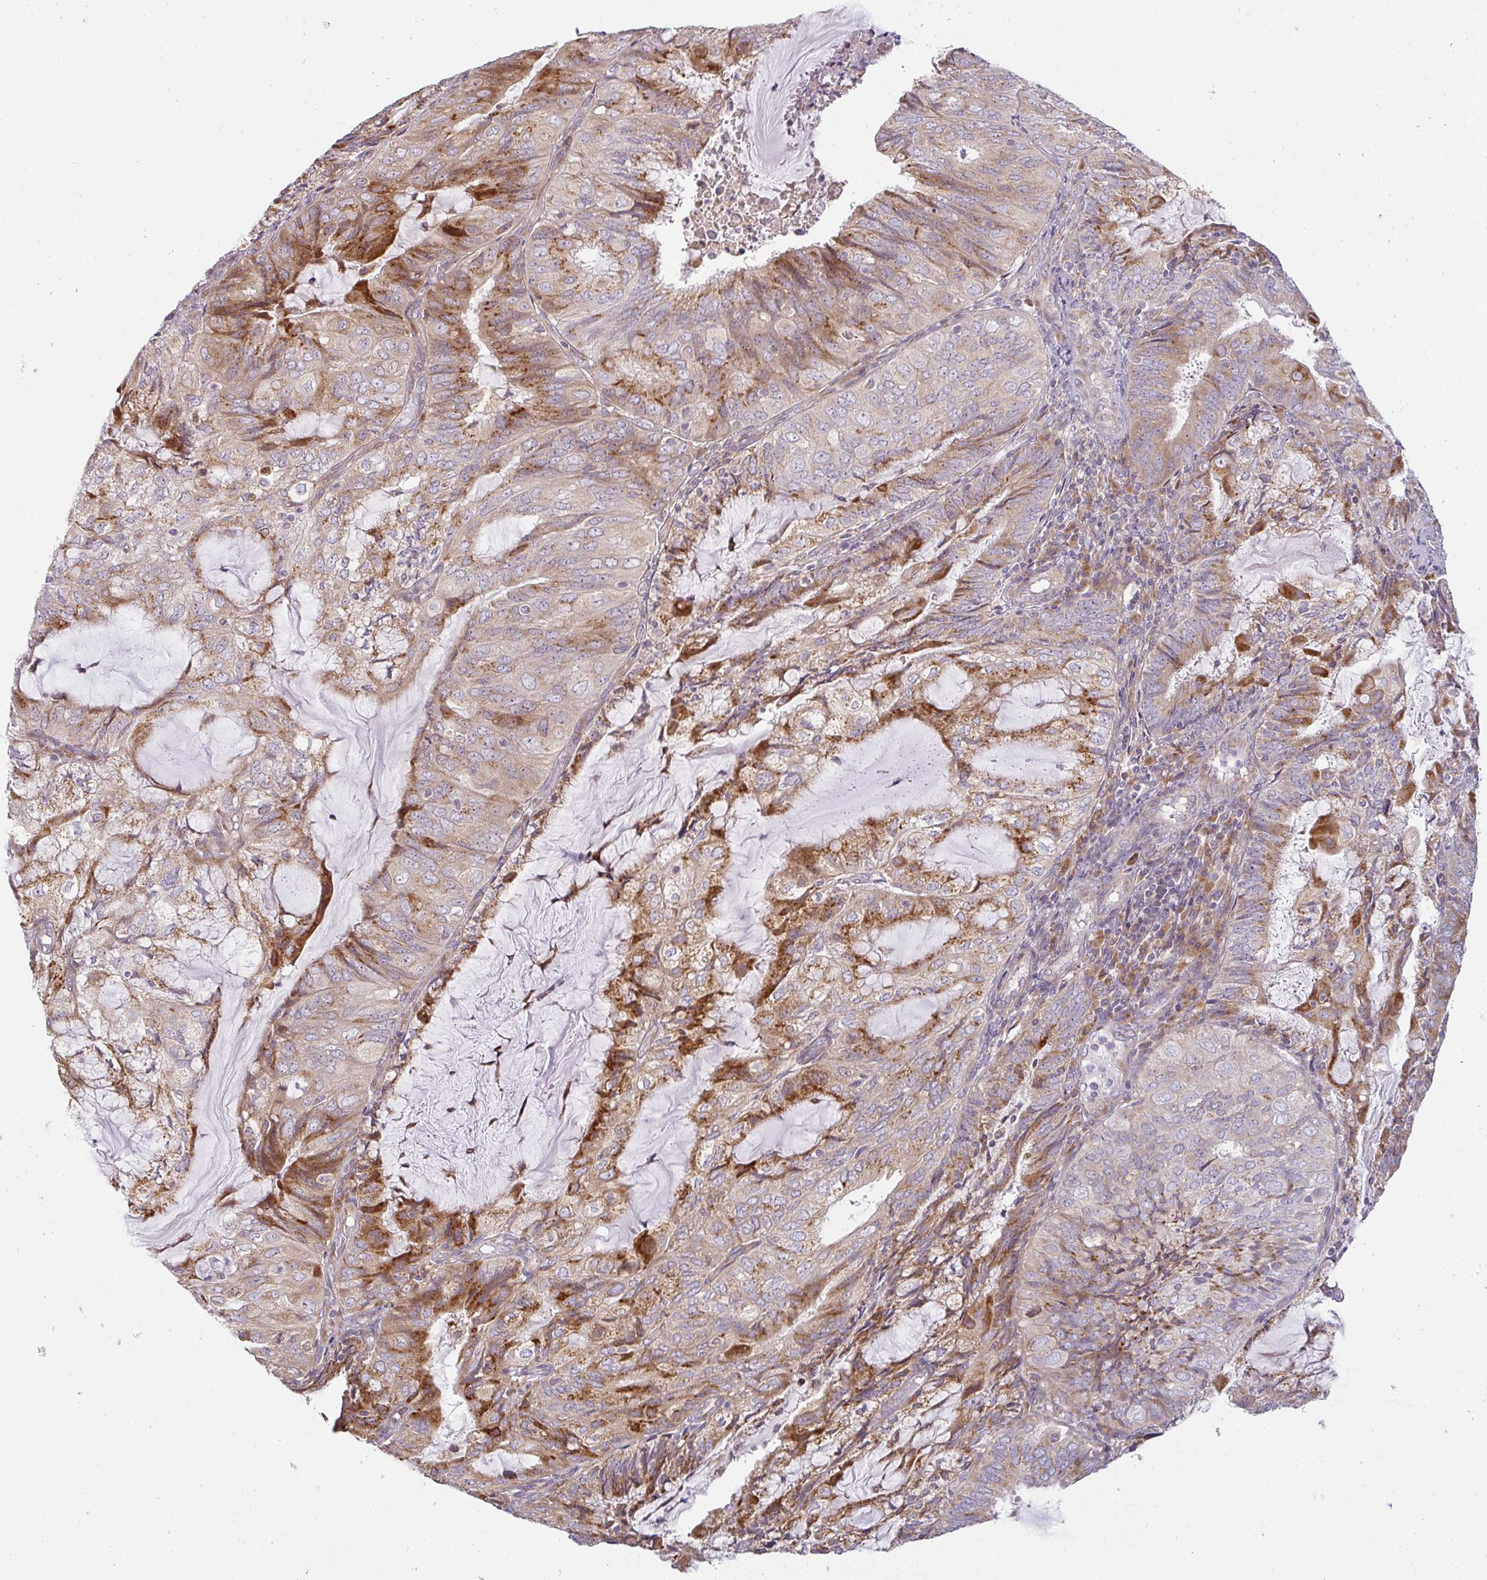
{"staining": {"intensity": "moderate", "quantity": "25%-75%", "location": "cytoplasmic/membranous"}, "tissue": "endometrial cancer", "cell_type": "Tumor cells", "image_type": "cancer", "snomed": [{"axis": "morphology", "description": "Adenocarcinoma, NOS"}, {"axis": "topography", "description": "Endometrium"}], "caption": "About 25%-75% of tumor cells in adenocarcinoma (endometrial) demonstrate moderate cytoplasmic/membranous protein staining as visualized by brown immunohistochemical staining.", "gene": "MOB1A", "patient": {"sex": "female", "age": 81}}